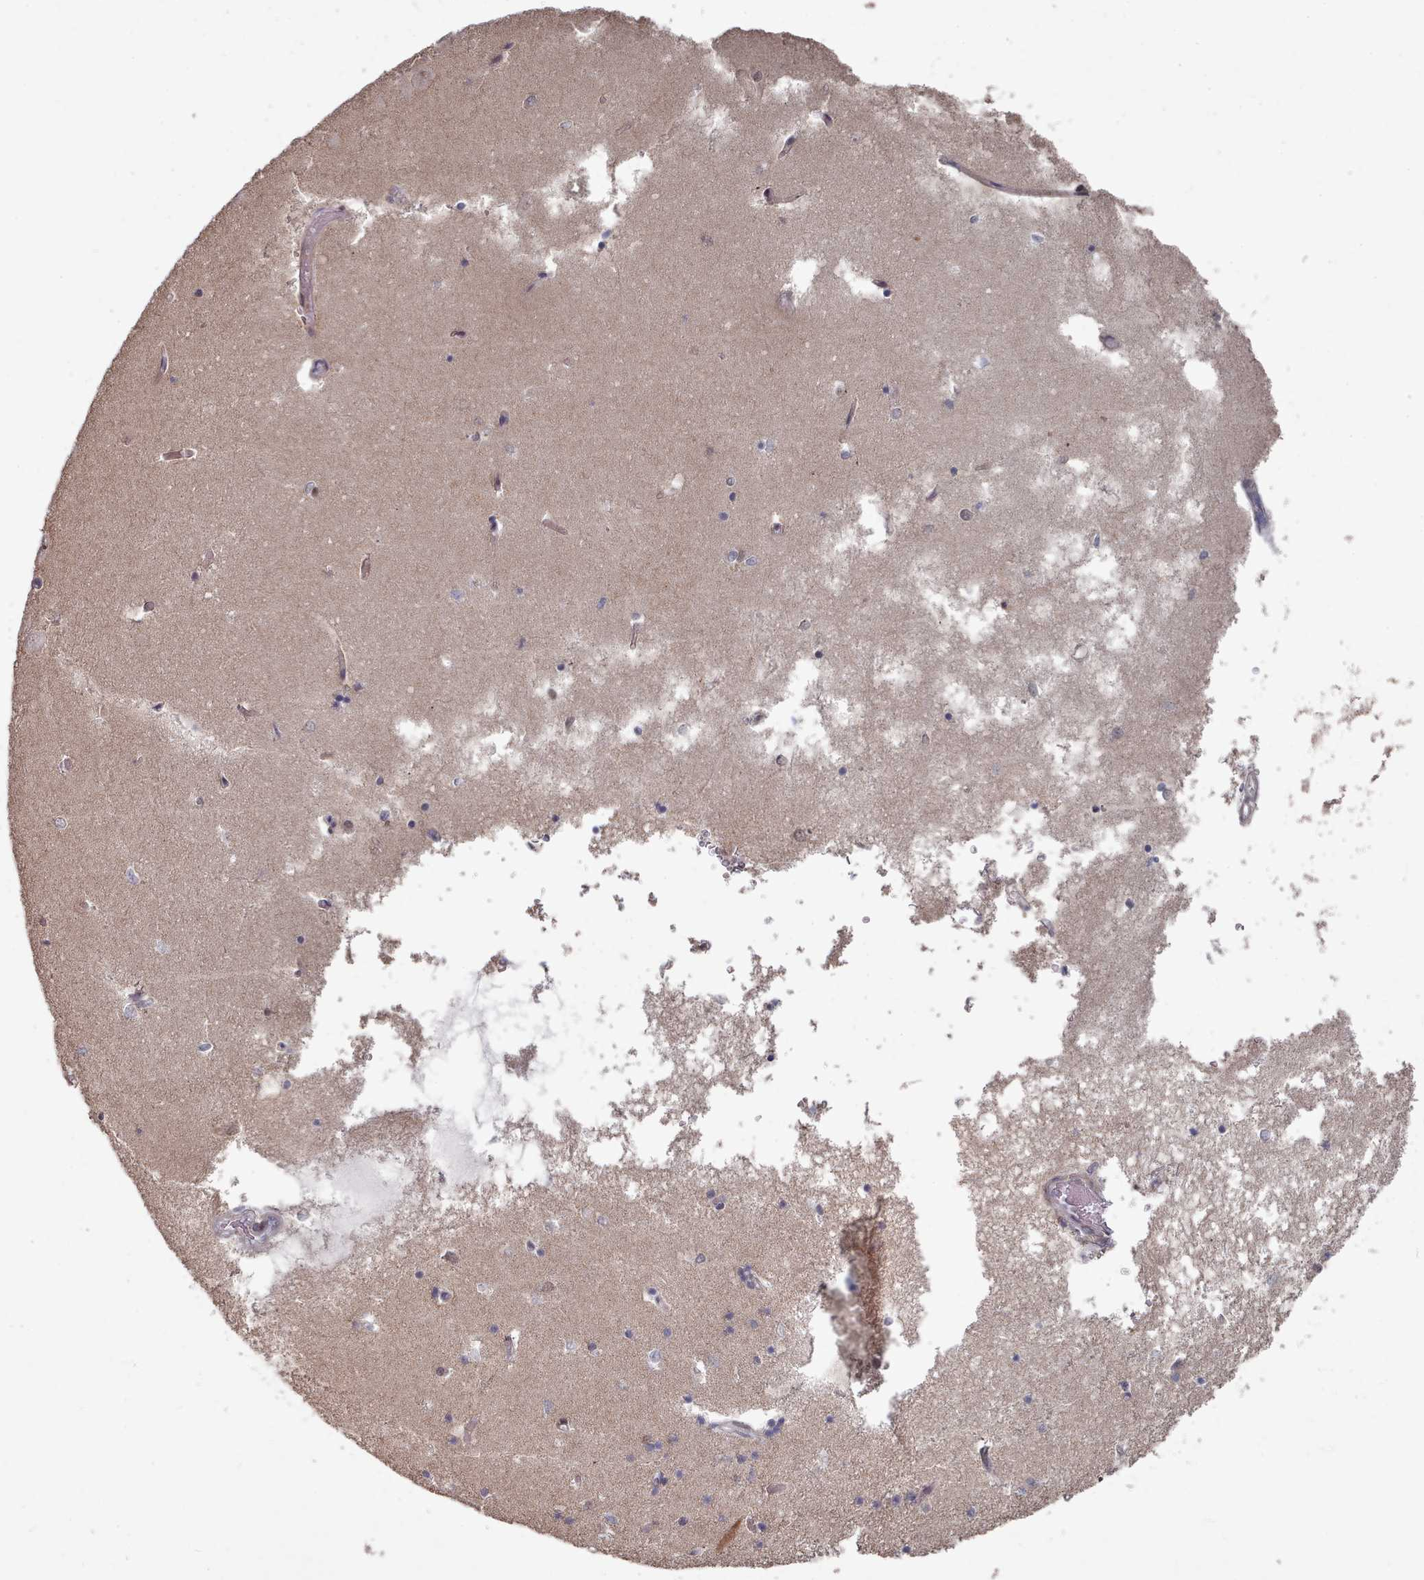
{"staining": {"intensity": "negative", "quantity": "none", "location": "none"}, "tissue": "hippocampus", "cell_type": "Glial cells", "image_type": "normal", "snomed": [{"axis": "morphology", "description": "Normal tissue, NOS"}, {"axis": "topography", "description": "Hippocampus"}], "caption": "High magnification brightfield microscopy of normal hippocampus stained with DAB (3,3'-diaminobenzidine) (brown) and counterstained with hematoxylin (blue): glial cells show no significant staining.", "gene": "CPSF4", "patient": {"sex": "male", "age": 70}}